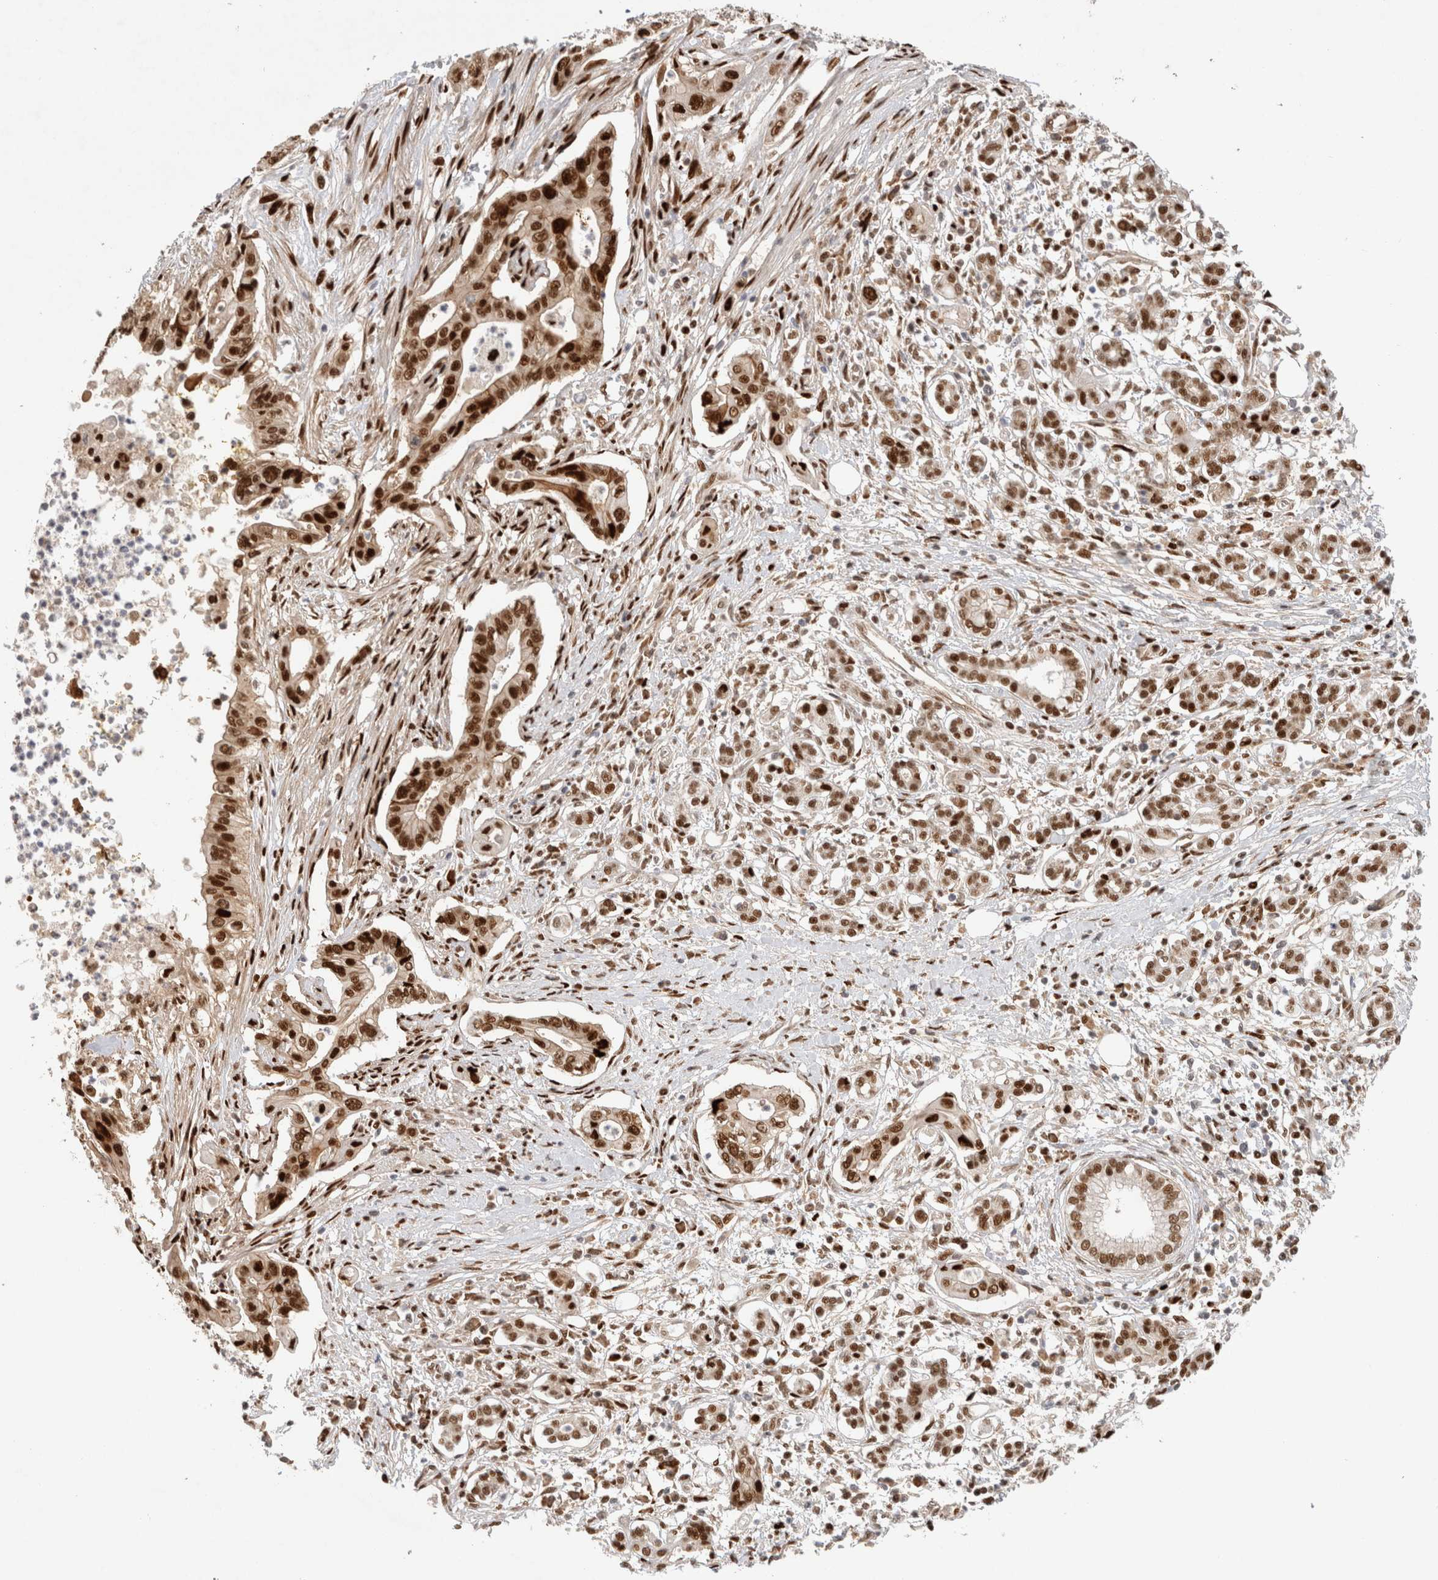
{"staining": {"intensity": "strong", "quantity": ">75%", "location": "nuclear"}, "tissue": "pancreatic cancer", "cell_type": "Tumor cells", "image_type": "cancer", "snomed": [{"axis": "morphology", "description": "Adenocarcinoma, NOS"}, {"axis": "topography", "description": "Pancreas"}], "caption": "A photomicrograph of human pancreatic cancer (adenocarcinoma) stained for a protein shows strong nuclear brown staining in tumor cells.", "gene": "TCF4", "patient": {"sex": "male", "age": 58}}